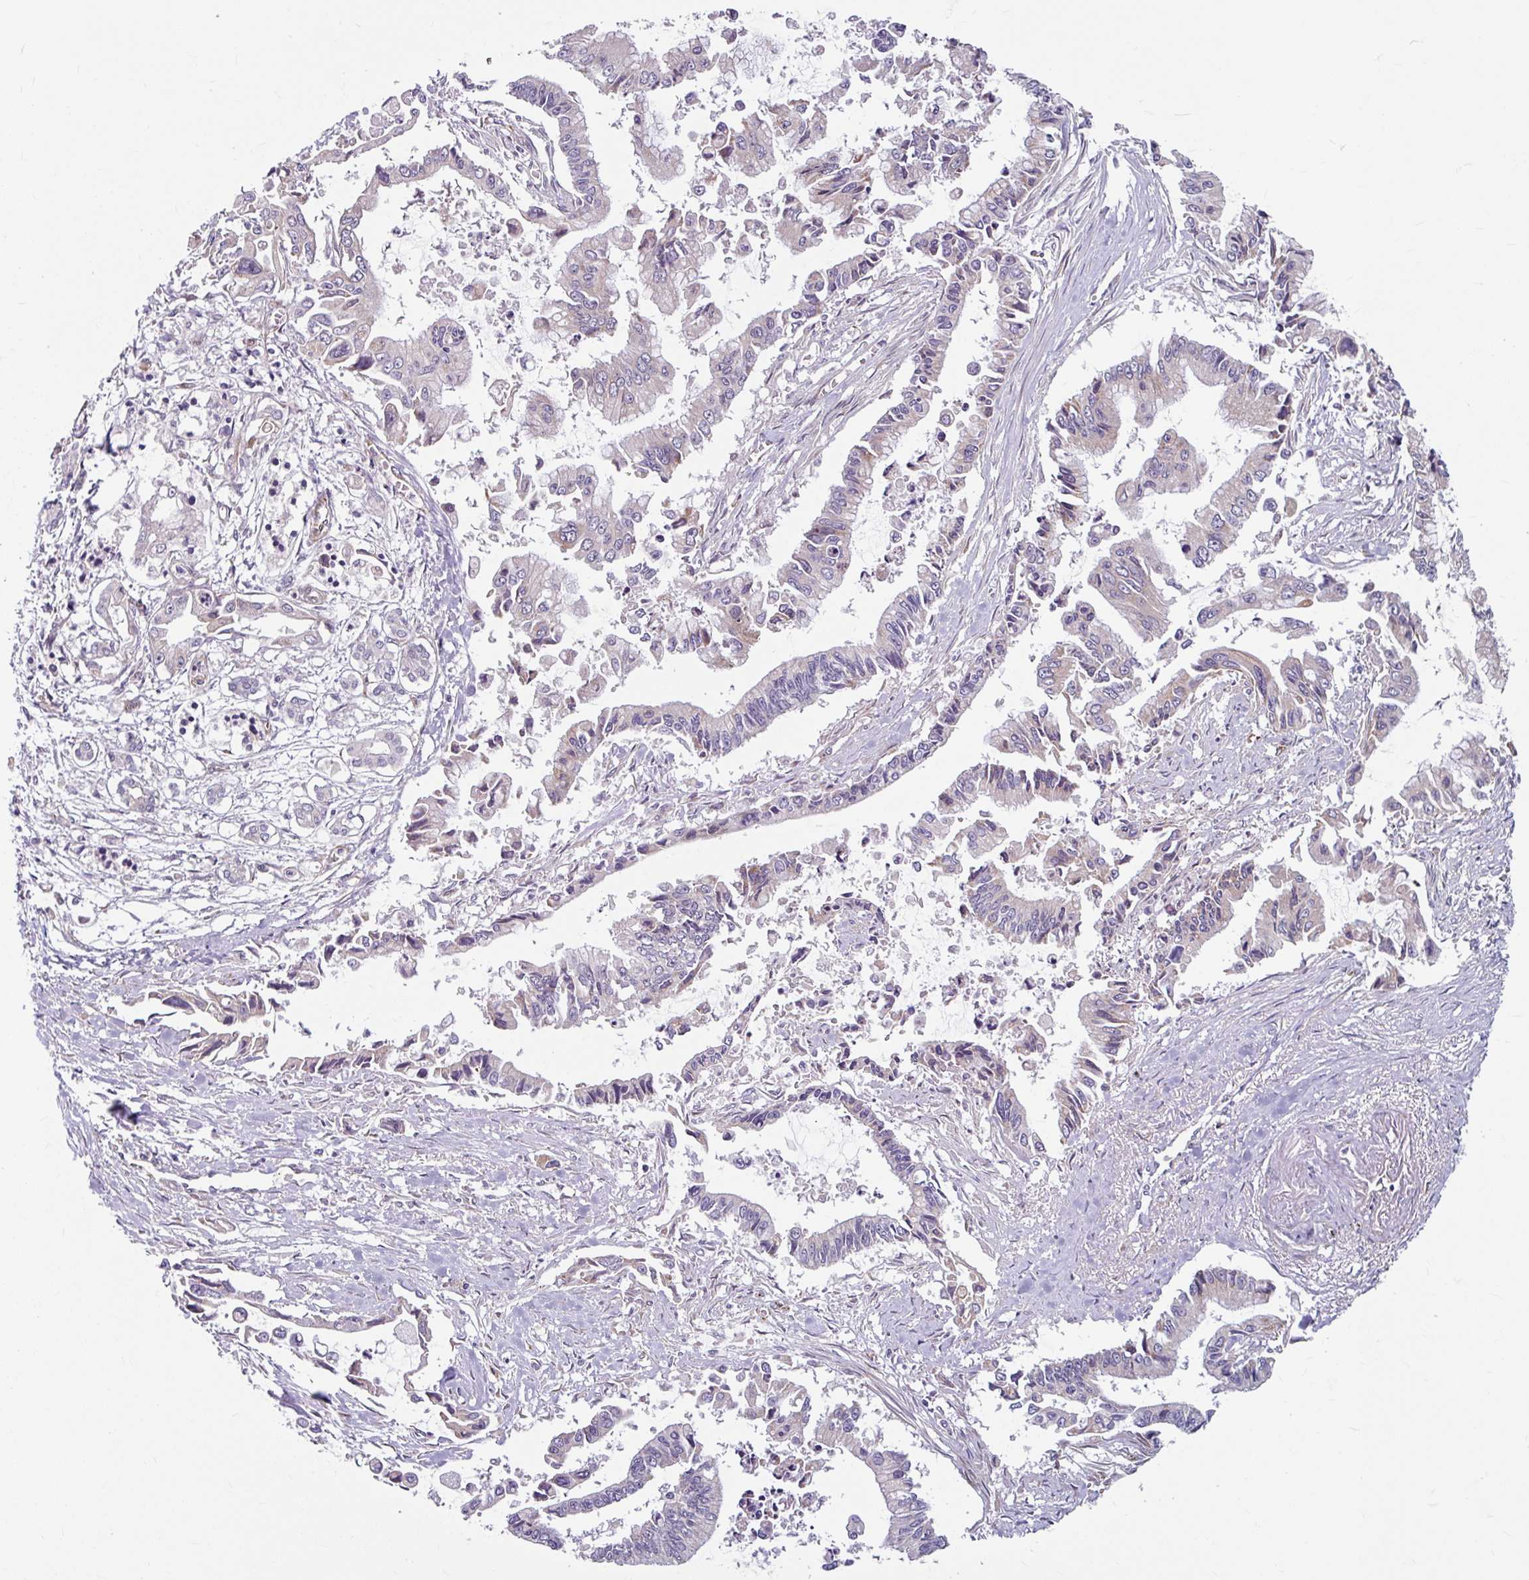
{"staining": {"intensity": "negative", "quantity": "none", "location": "none"}, "tissue": "pancreatic cancer", "cell_type": "Tumor cells", "image_type": "cancer", "snomed": [{"axis": "morphology", "description": "Adenocarcinoma, NOS"}, {"axis": "topography", "description": "Pancreas"}], "caption": "Tumor cells are negative for brown protein staining in adenocarcinoma (pancreatic).", "gene": "DAAM2", "patient": {"sex": "male", "age": 84}}